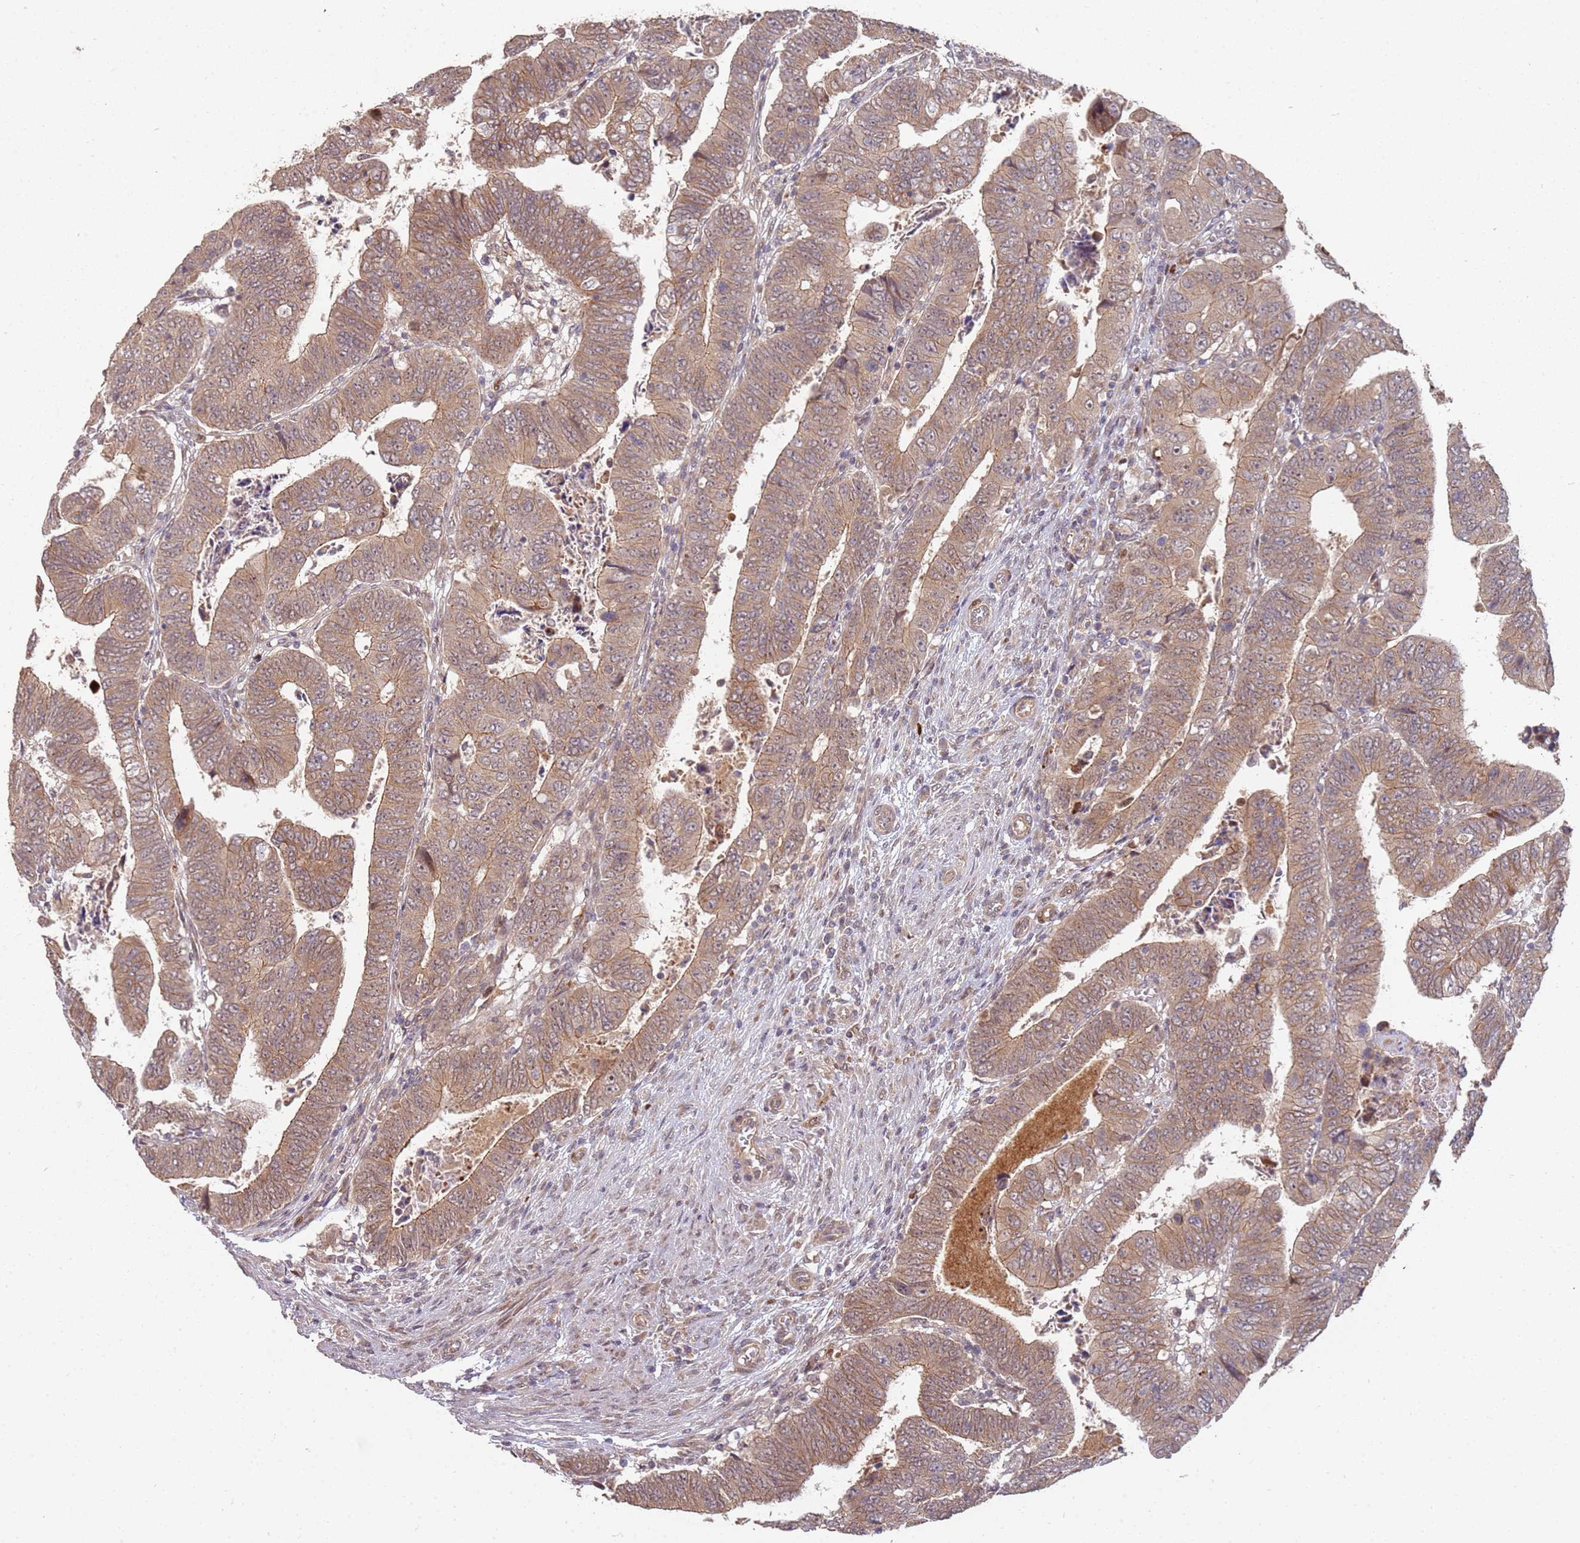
{"staining": {"intensity": "weak", "quantity": ">75%", "location": "cytoplasmic/membranous"}, "tissue": "colorectal cancer", "cell_type": "Tumor cells", "image_type": "cancer", "snomed": [{"axis": "morphology", "description": "Normal tissue, NOS"}, {"axis": "morphology", "description": "Adenocarcinoma, NOS"}, {"axis": "topography", "description": "Rectum"}], "caption": "A histopathology image showing weak cytoplasmic/membranous positivity in approximately >75% of tumor cells in adenocarcinoma (colorectal), as visualized by brown immunohistochemical staining.", "gene": "MPEG1", "patient": {"sex": "female", "age": 65}}